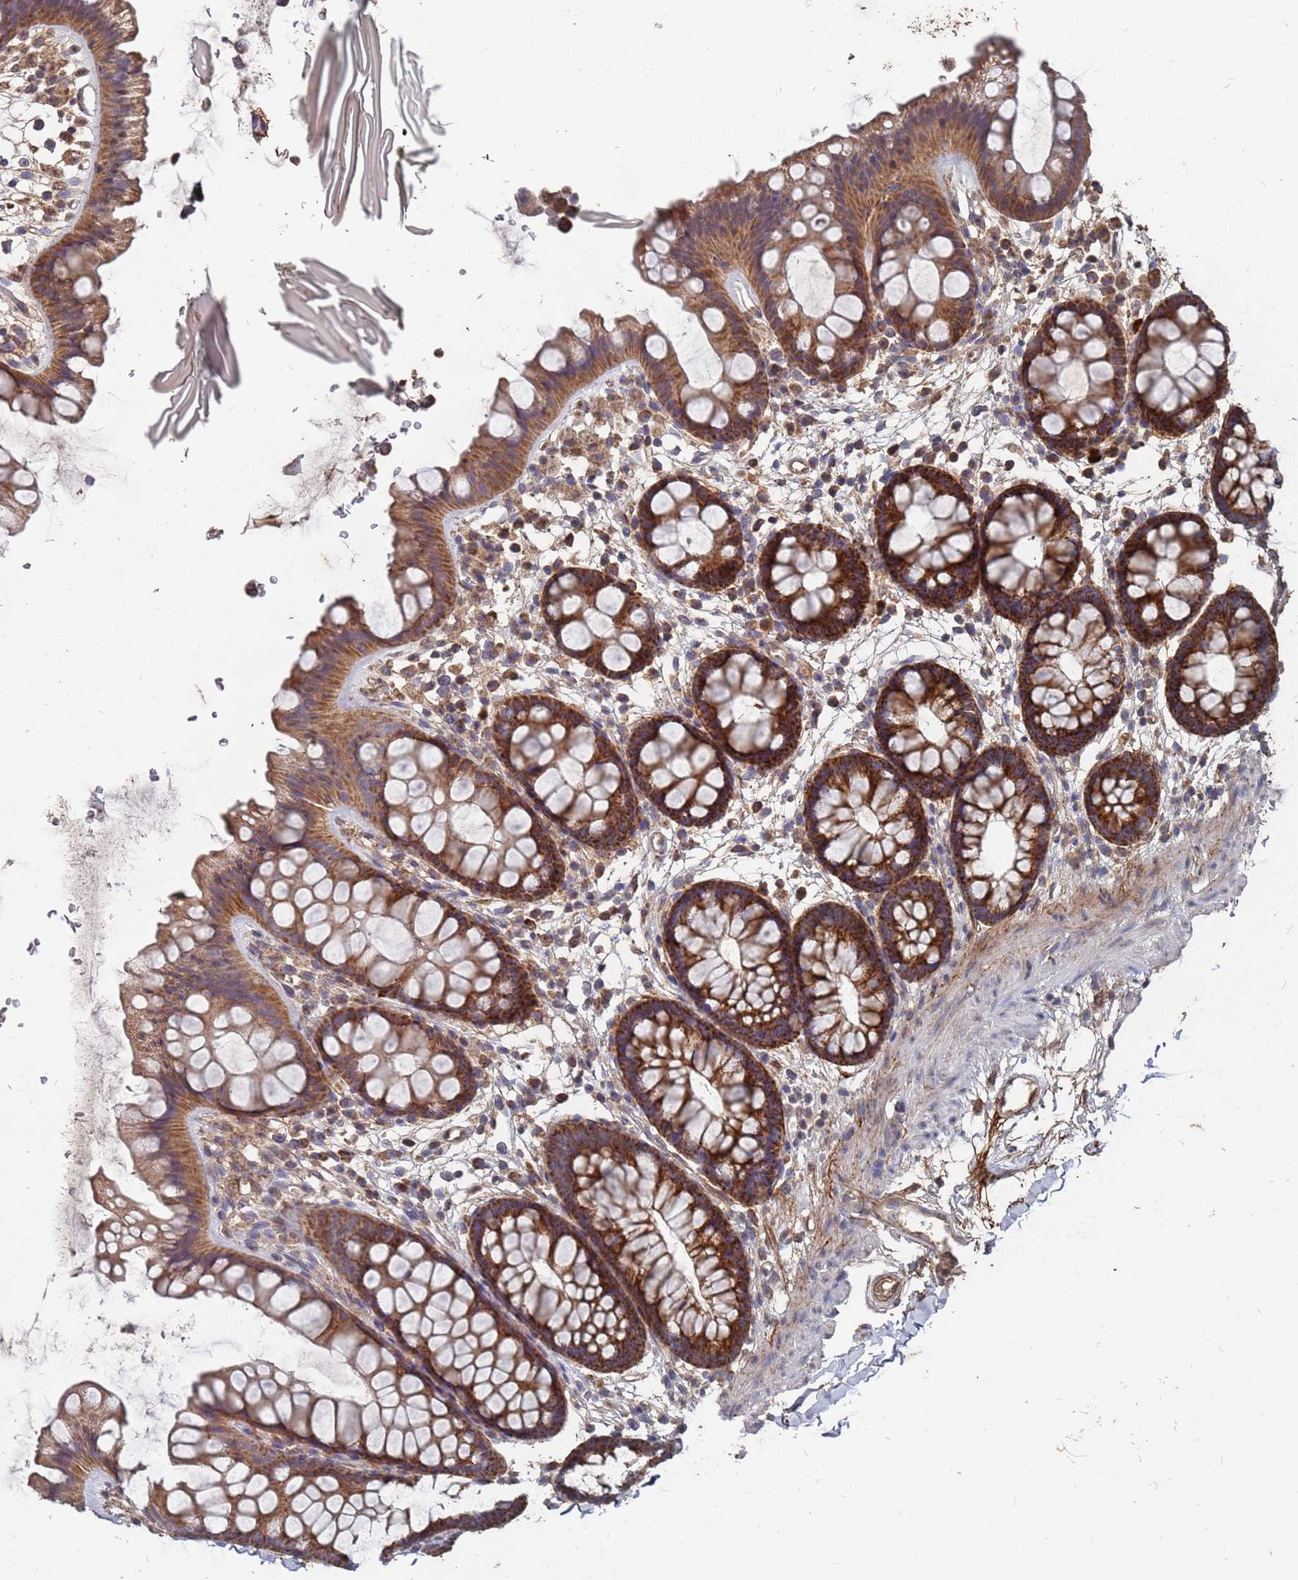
{"staining": {"intensity": "moderate", "quantity": ">75%", "location": "cytoplasmic/membranous"}, "tissue": "colon", "cell_type": "Endothelial cells", "image_type": "normal", "snomed": [{"axis": "morphology", "description": "Normal tissue, NOS"}, {"axis": "topography", "description": "Colon"}], "caption": "Endothelial cells display medium levels of moderate cytoplasmic/membranous positivity in about >75% of cells in unremarkable colon. (DAB (3,3'-diaminobenzidine) = brown stain, brightfield microscopy at high magnification).", "gene": "PRORP", "patient": {"sex": "female", "age": 62}}